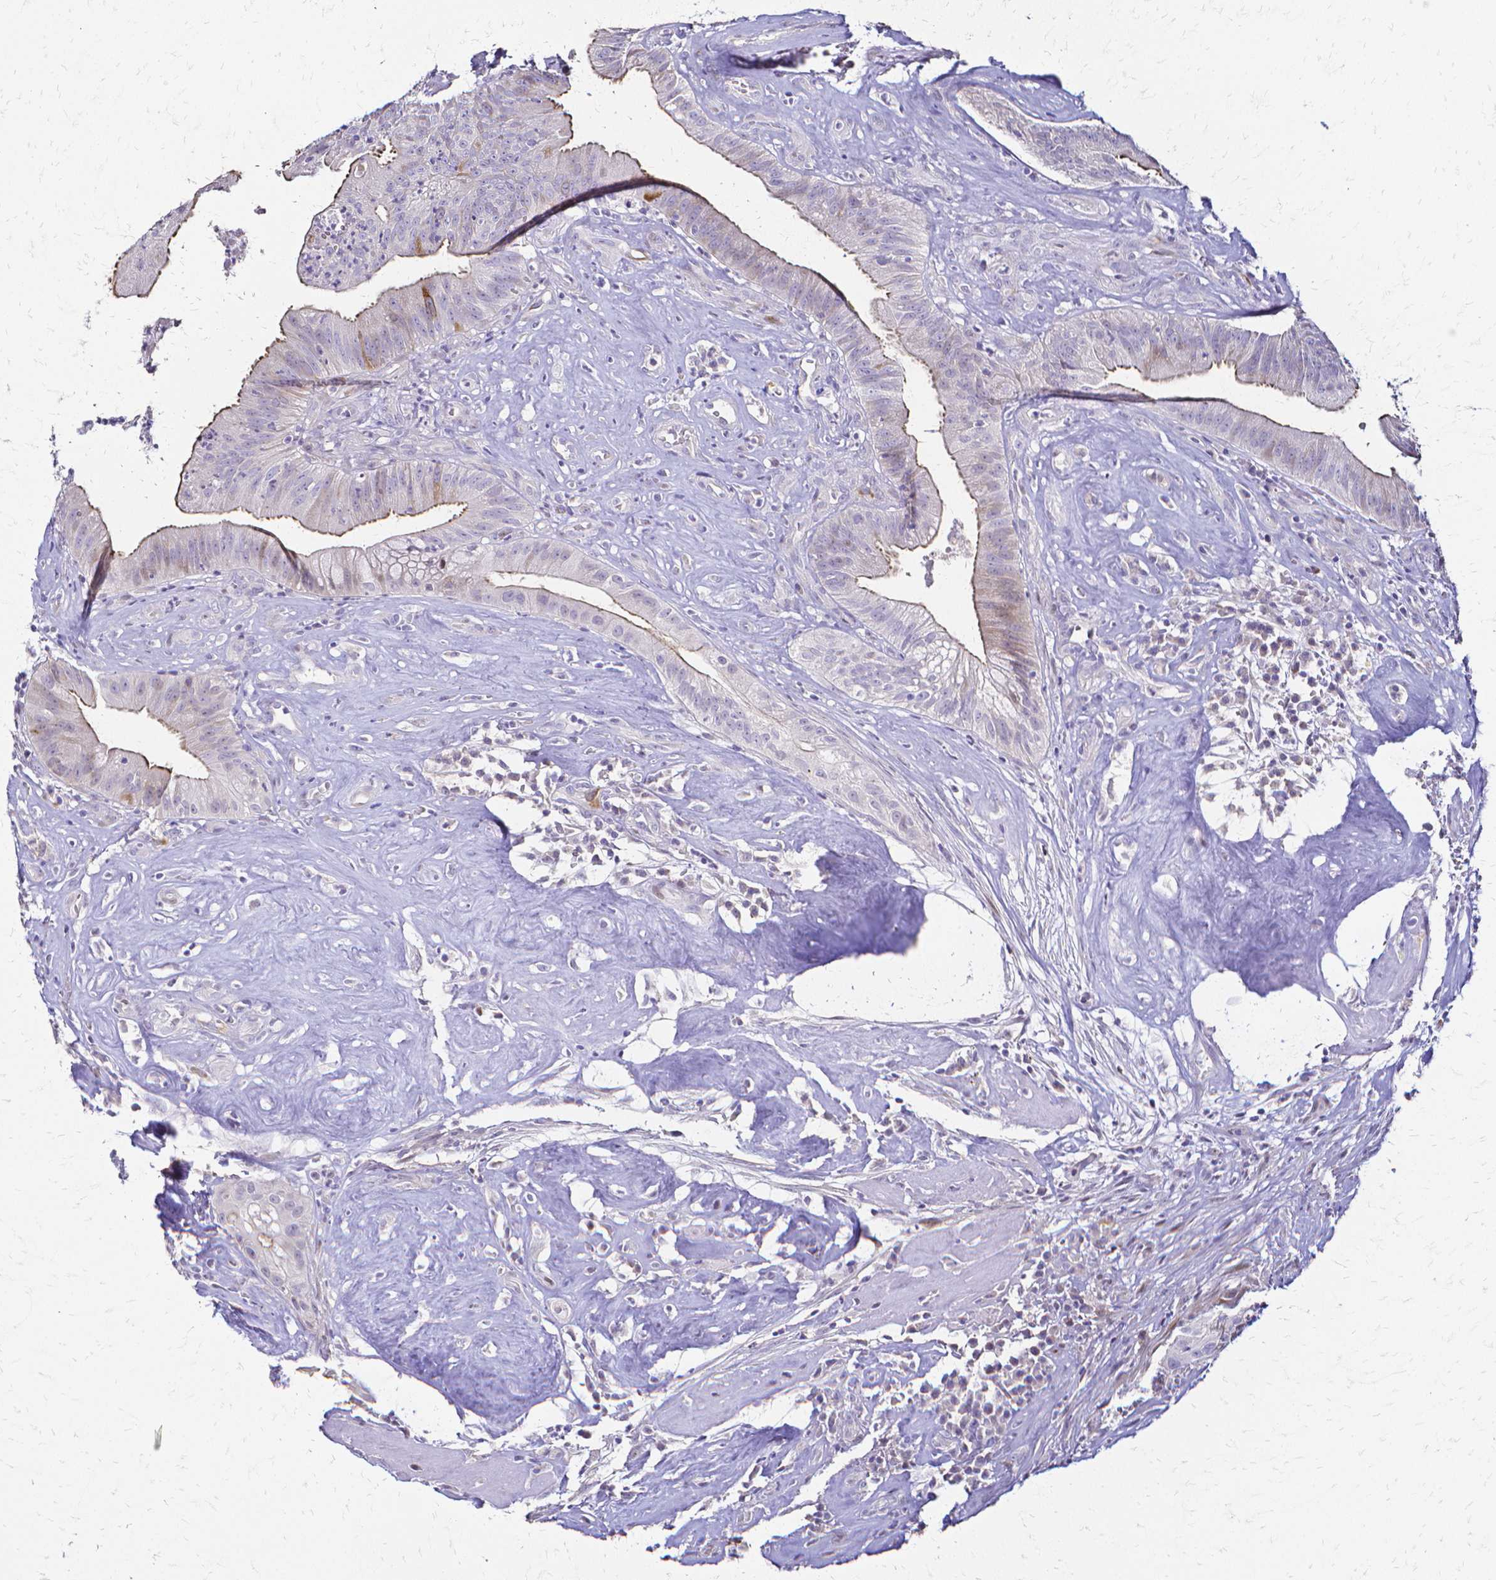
{"staining": {"intensity": "moderate", "quantity": "<25%", "location": "cytoplasmic/membranous"}, "tissue": "head and neck cancer", "cell_type": "Tumor cells", "image_type": "cancer", "snomed": [{"axis": "morphology", "description": "Adenocarcinoma, NOS"}, {"axis": "topography", "description": "Head-Neck"}], "caption": "Head and neck cancer (adenocarcinoma) tissue demonstrates moderate cytoplasmic/membranous positivity in approximately <25% of tumor cells, visualized by immunohistochemistry. The staining is performed using DAB brown chromogen to label protein expression. The nuclei are counter-stained blue using hematoxylin.", "gene": "CCNB1", "patient": {"sex": "male", "age": 44}}